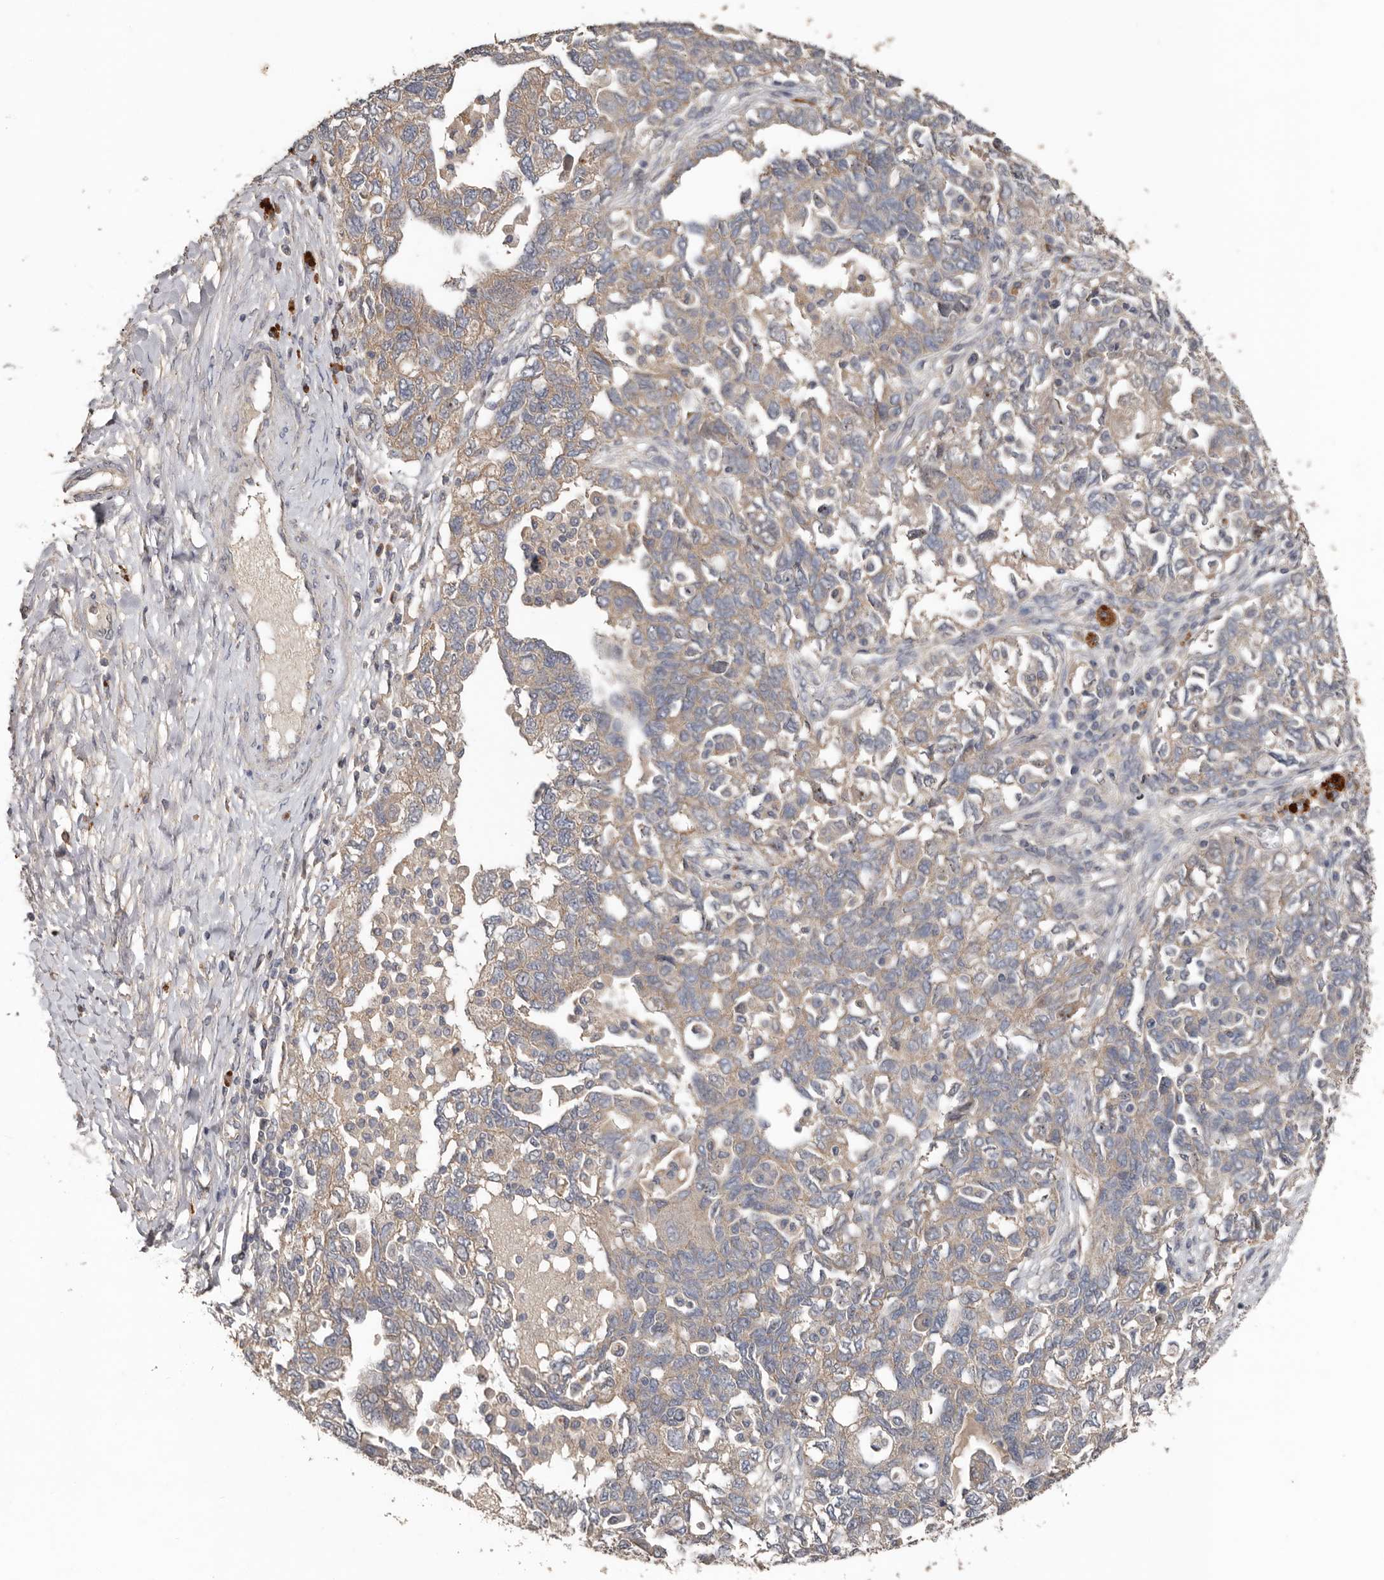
{"staining": {"intensity": "weak", "quantity": "25%-75%", "location": "cytoplasmic/membranous"}, "tissue": "ovarian cancer", "cell_type": "Tumor cells", "image_type": "cancer", "snomed": [{"axis": "morphology", "description": "Carcinoma, NOS"}, {"axis": "morphology", "description": "Cystadenocarcinoma, serous, NOS"}, {"axis": "topography", "description": "Ovary"}], "caption": "This is a photomicrograph of immunohistochemistry (IHC) staining of carcinoma (ovarian), which shows weak expression in the cytoplasmic/membranous of tumor cells.", "gene": "HYAL4", "patient": {"sex": "female", "age": 69}}